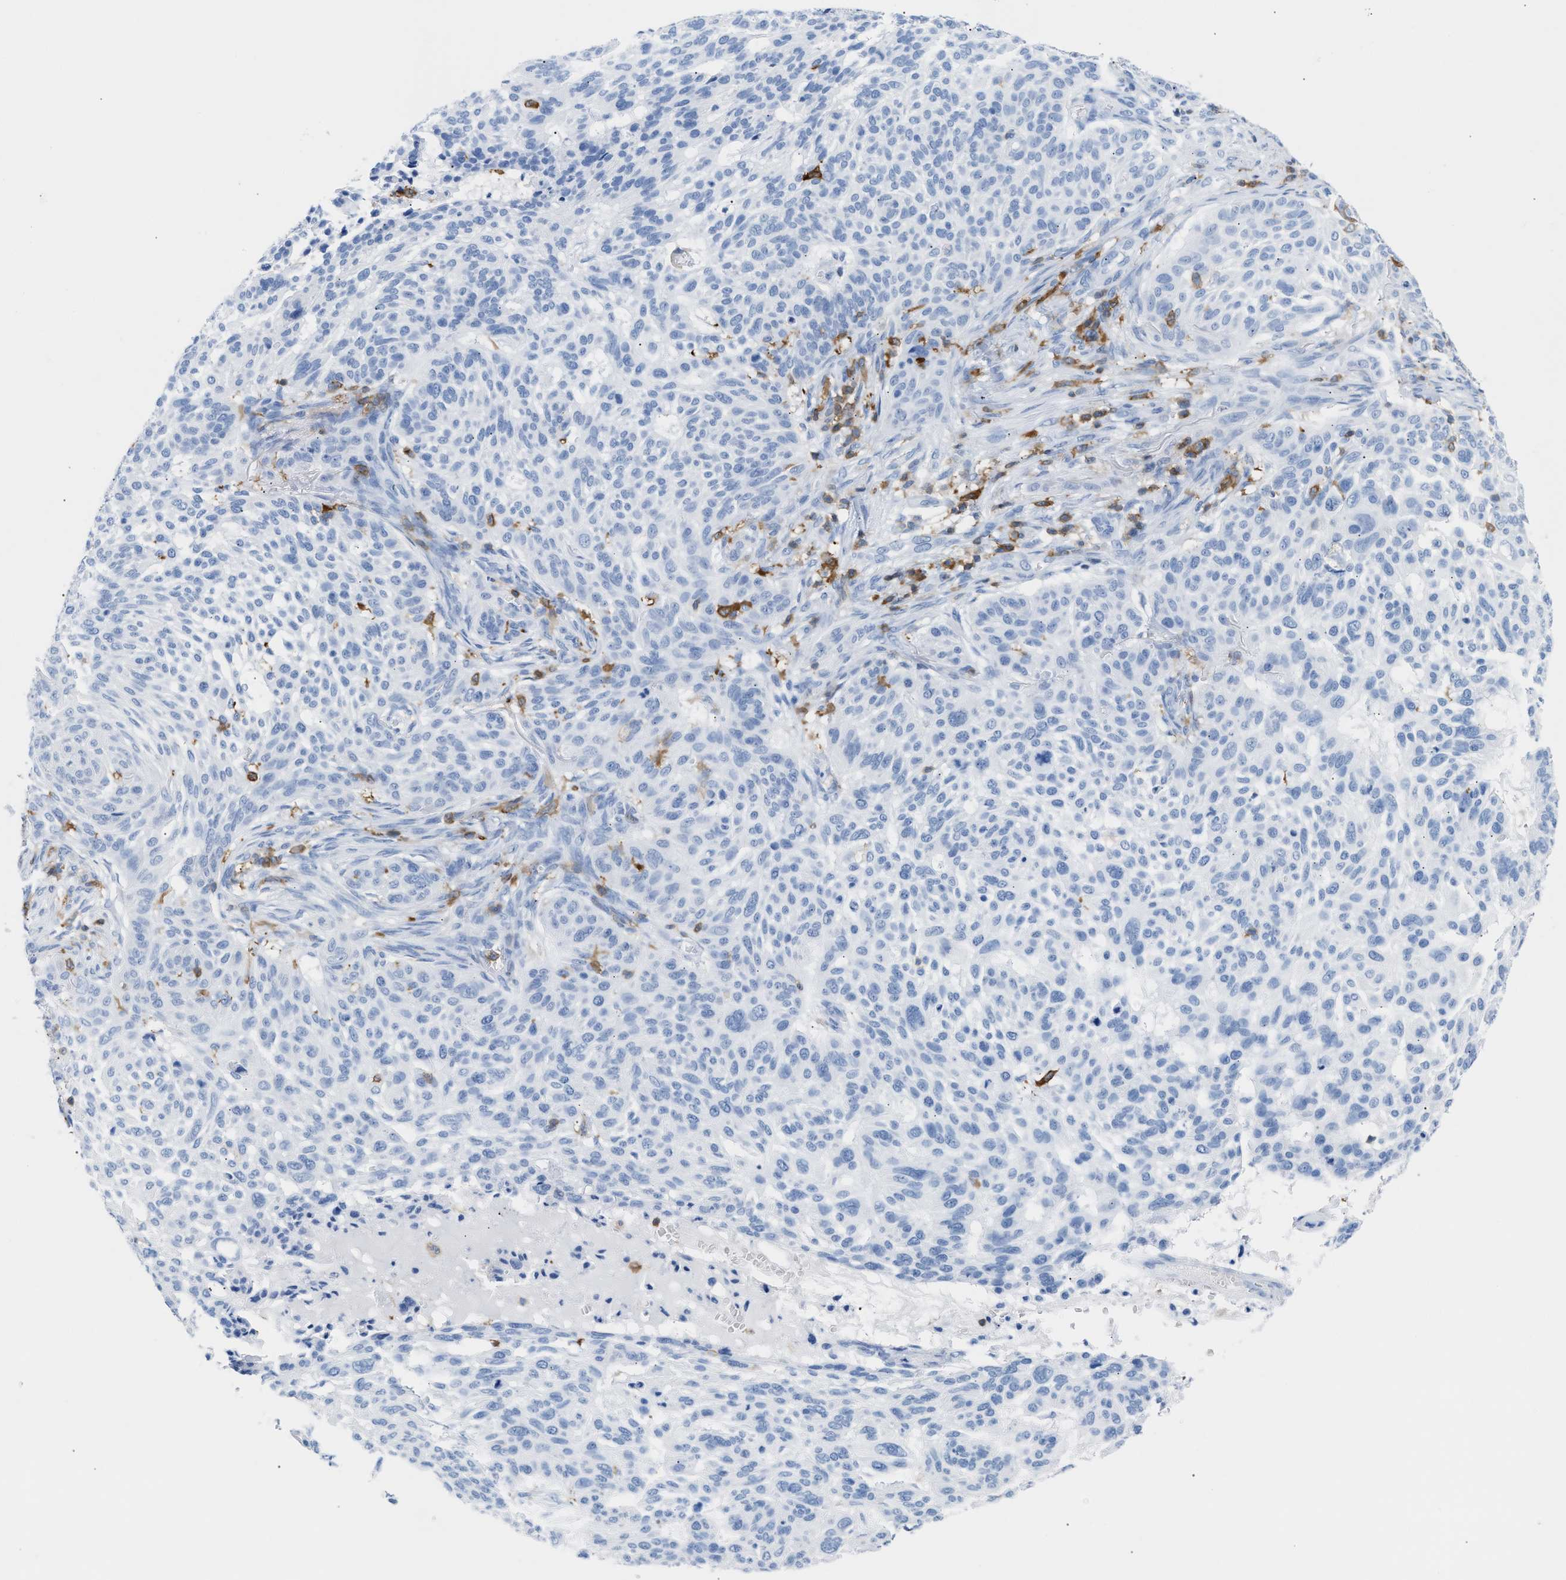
{"staining": {"intensity": "negative", "quantity": "none", "location": "none"}, "tissue": "skin cancer", "cell_type": "Tumor cells", "image_type": "cancer", "snomed": [{"axis": "morphology", "description": "Basal cell carcinoma"}, {"axis": "topography", "description": "Skin"}], "caption": "High magnification brightfield microscopy of skin cancer (basal cell carcinoma) stained with DAB (brown) and counterstained with hematoxylin (blue): tumor cells show no significant staining.", "gene": "LCP1", "patient": {"sex": "male", "age": 85}}